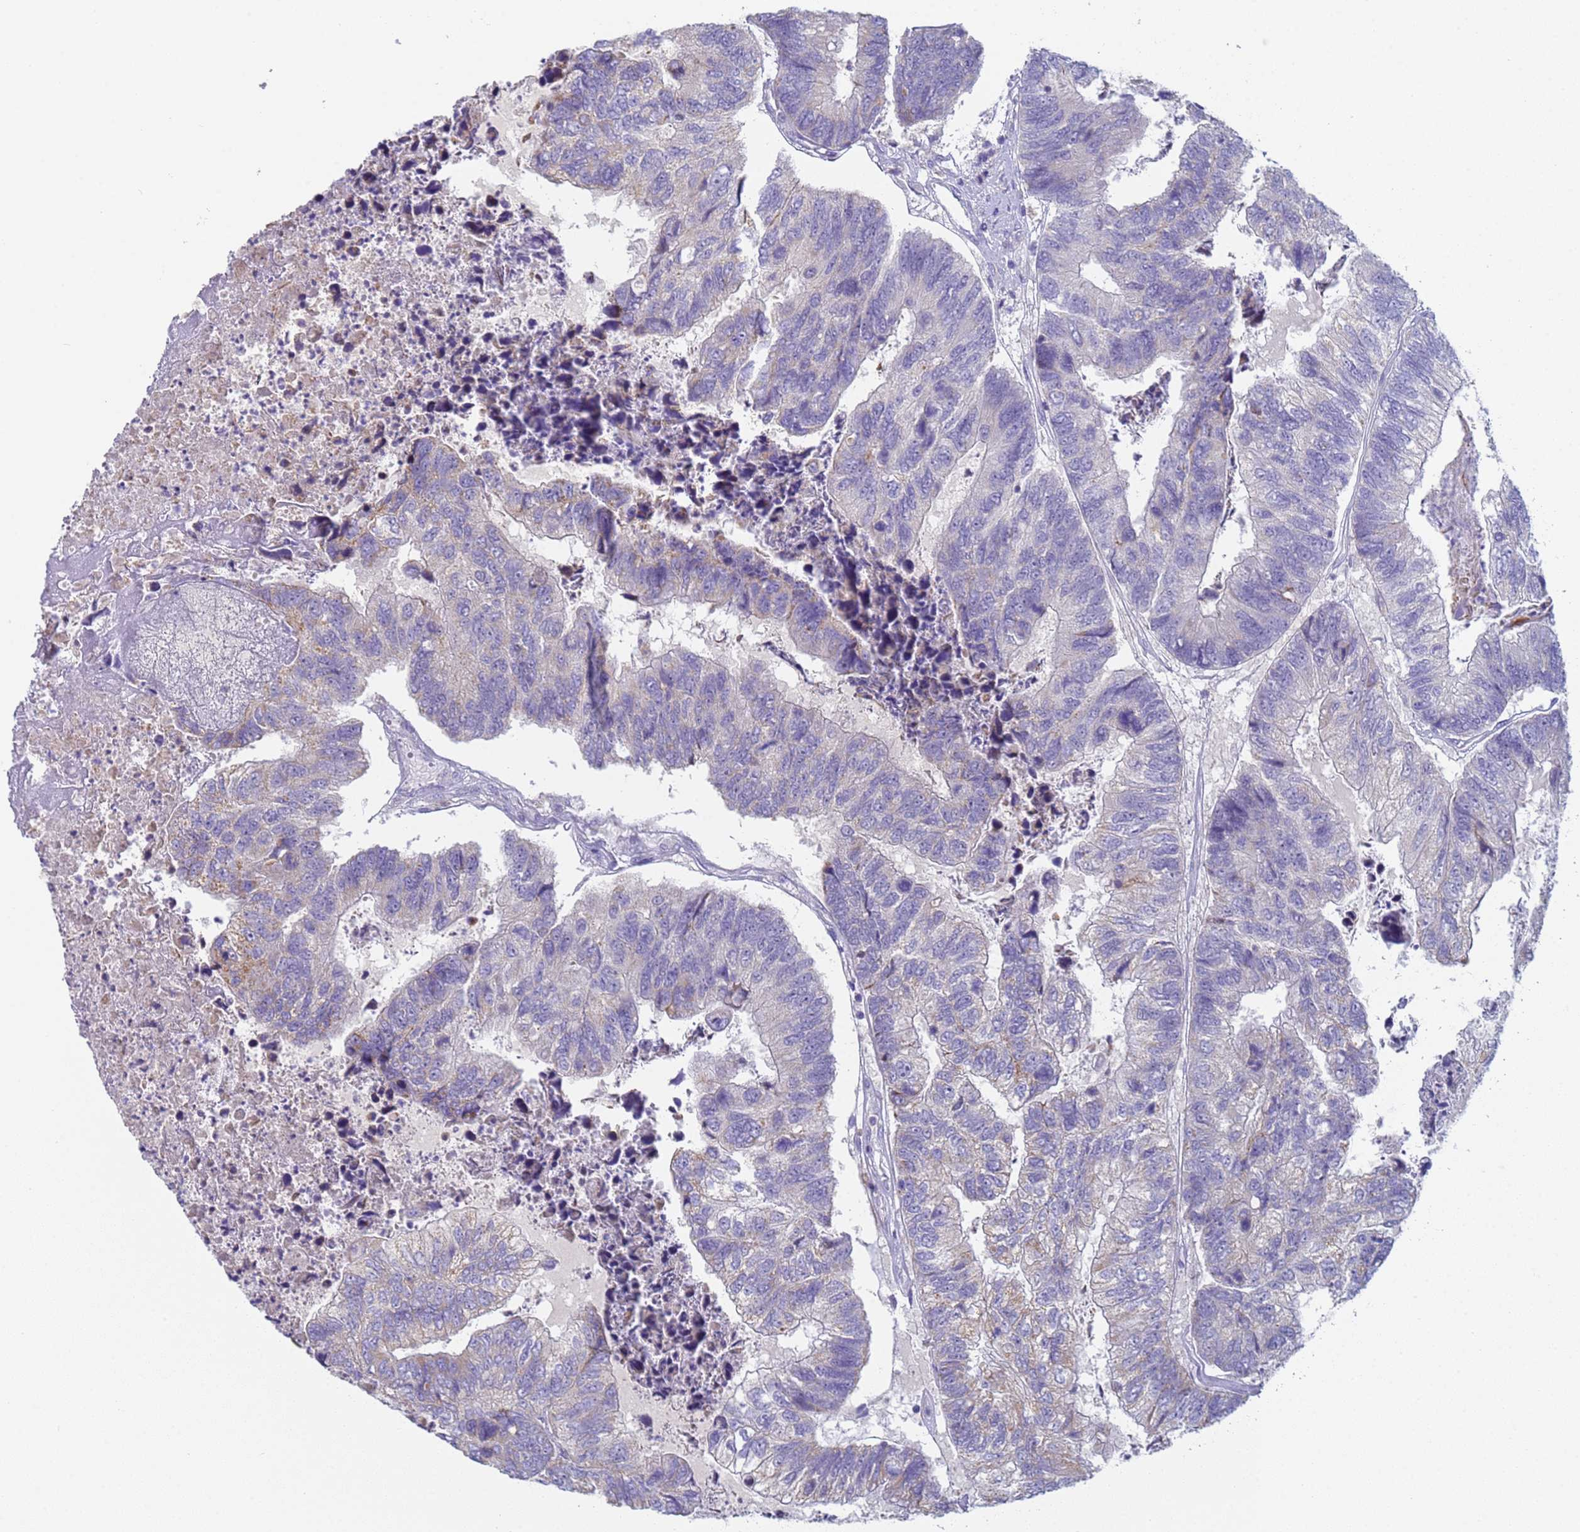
{"staining": {"intensity": "negative", "quantity": "none", "location": "none"}, "tissue": "colorectal cancer", "cell_type": "Tumor cells", "image_type": "cancer", "snomed": [{"axis": "morphology", "description": "Adenocarcinoma, NOS"}, {"axis": "topography", "description": "Colon"}], "caption": "High magnification brightfield microscopy of colorectal cancer (adenocarcinoma) stained with DAB (brown) and counterstained with hematoxylin (blue): tumor cells show no significant expression. Nuclei are stained in blue.", "gene": "CR1", "patient": {"sex": "female", "age": 67}}